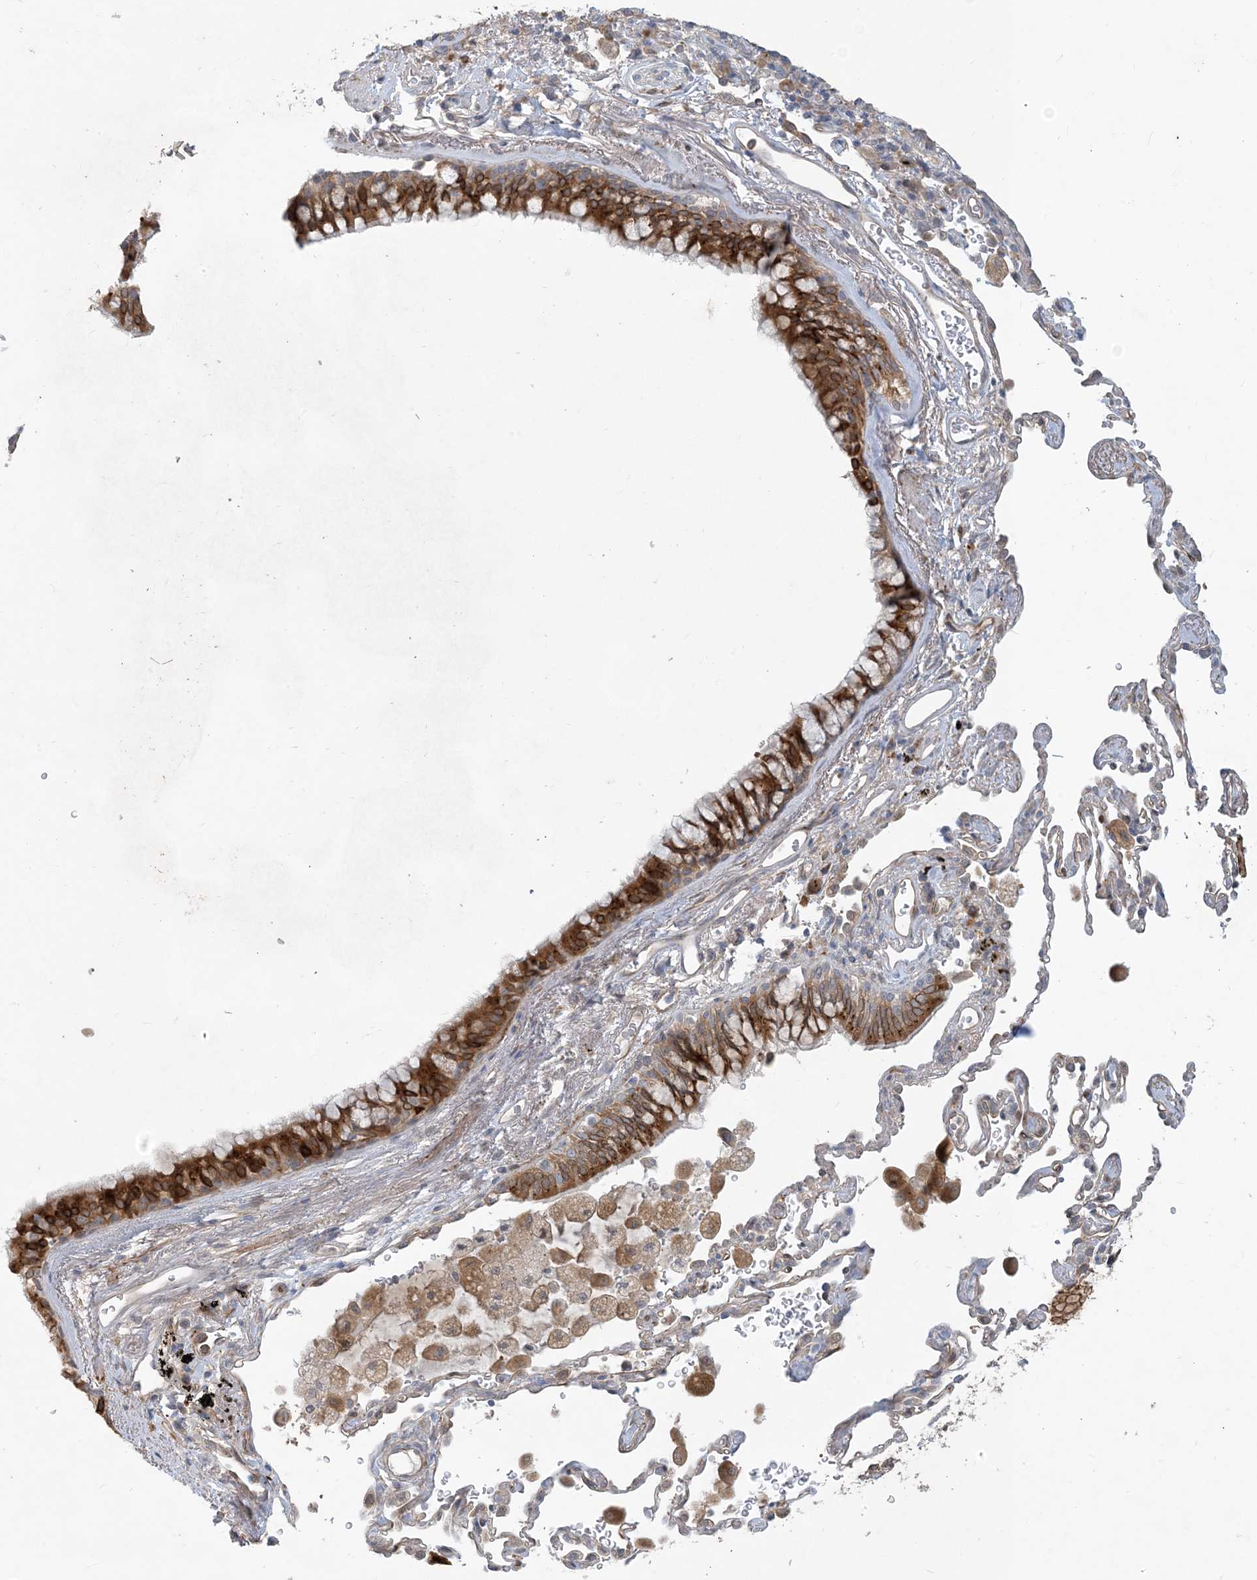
{"staining": {"intensity": "strong", "quantity": ">75%", "location": "cytoplasmic/membranous"}, "tissue": "bronchus", "cell_type": "Respiratory epithelial cells", "image_type": "normal", "snomed": [{"axis": "morphology", "description": "Normal tissue, NOS"}, {"axis": "morphology", "description": "Adenocarcinoma, NOS"}, {"axis": "topography", "description": "Bronchus"}, {"axis": "topography", "description": "Lung"}], "caption": "Immunohistochemistry (DAB) staining of benign bronchus demonstrates strong cytoplasmic/membranous protein expression in about >75% of respiratory epithelial cells.", "gene": "CDS1", "patient": {"sex": "male", "age": 54}}